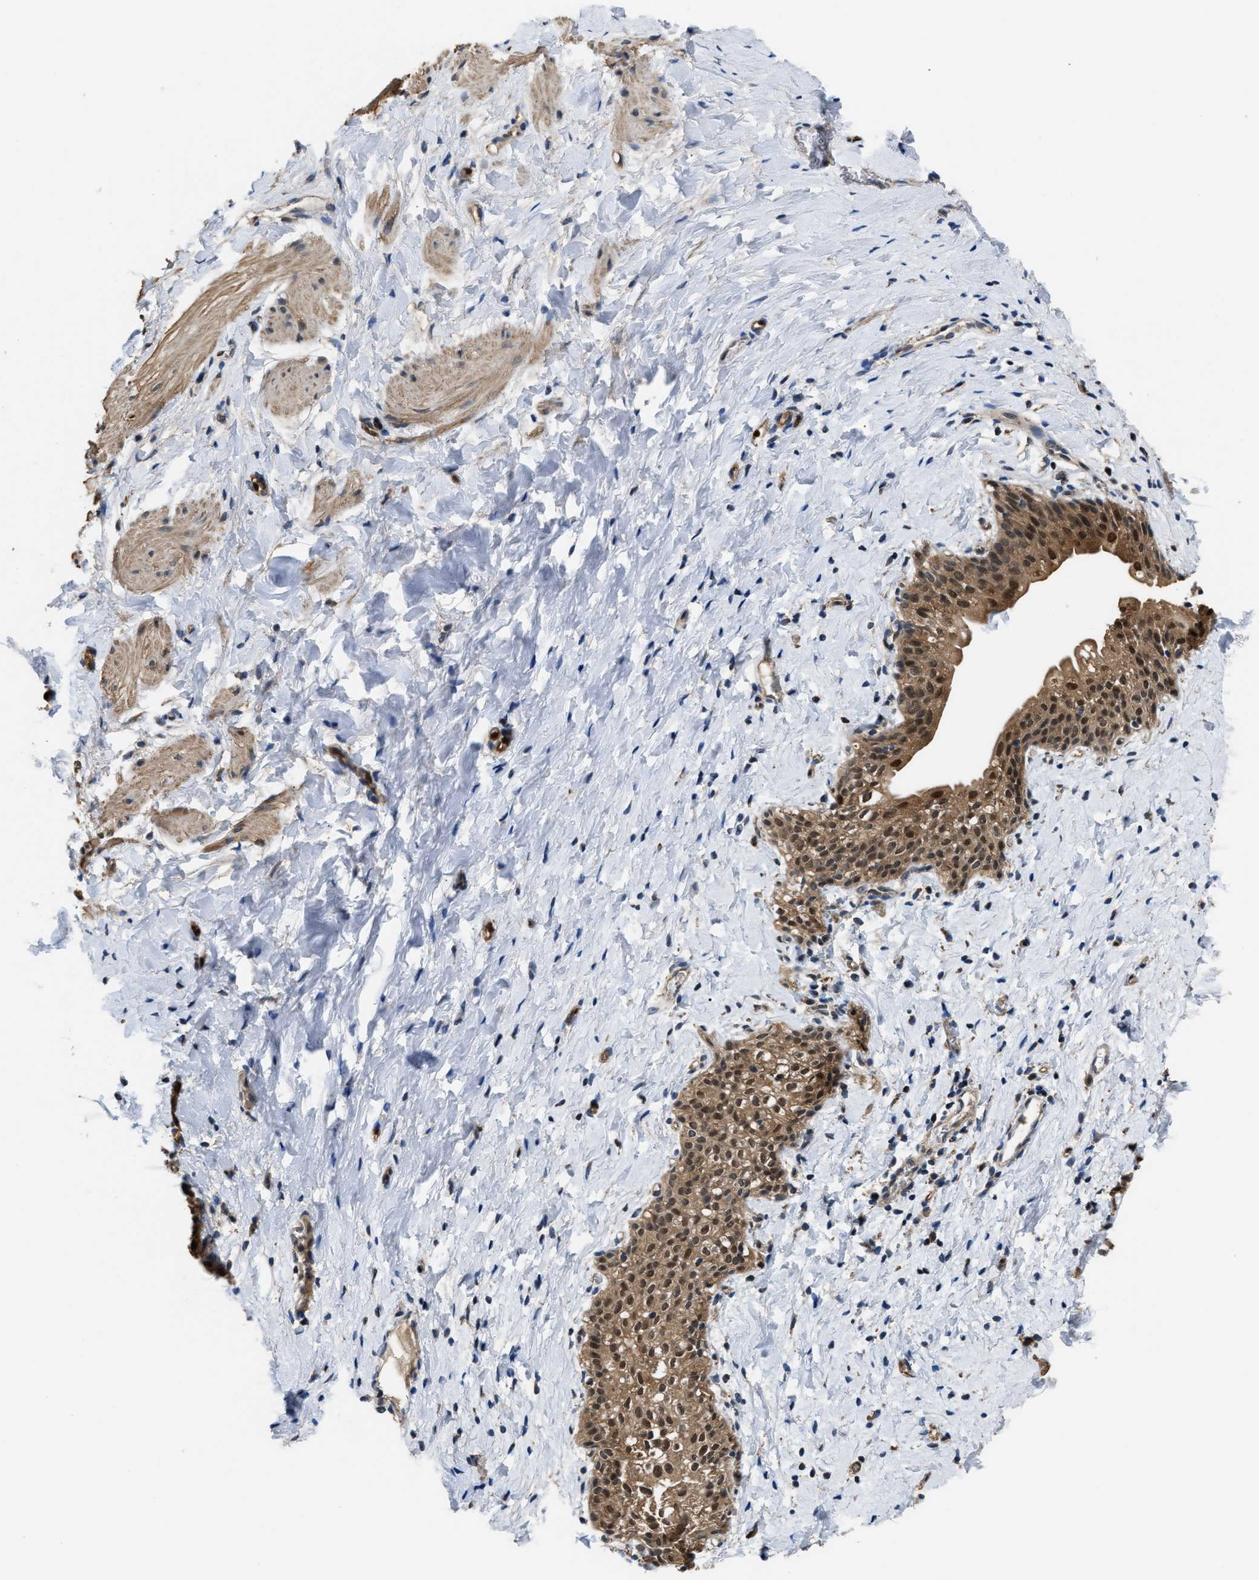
{"staining": {"intensity": "weak", "quantity": ">75%", "location": "cytoplasmic/membranous"}, "tissue": "smooth muscle", "cell_type": "Smooth muscle cells", "image_type": "normal", "snomed": [{"axis": "morphology", "description": "Normal tissue, NOS"}, {"axis": "topography", "description": "Smooth muscle"}], "caption": "Immunohistochemistry (IHC) image of unremarkable smooth muscle: human smooth muscle stained using immunohistochemistry (IHC) demonstrates low levels of weak protein expression localized specifically in the cytoplasmic/membranous of smooth muscle cells, appearing as a cytoplasmic/membranous brown color.", "gene": "PPA1", "patient": {"sex": "male", "age": 16}}